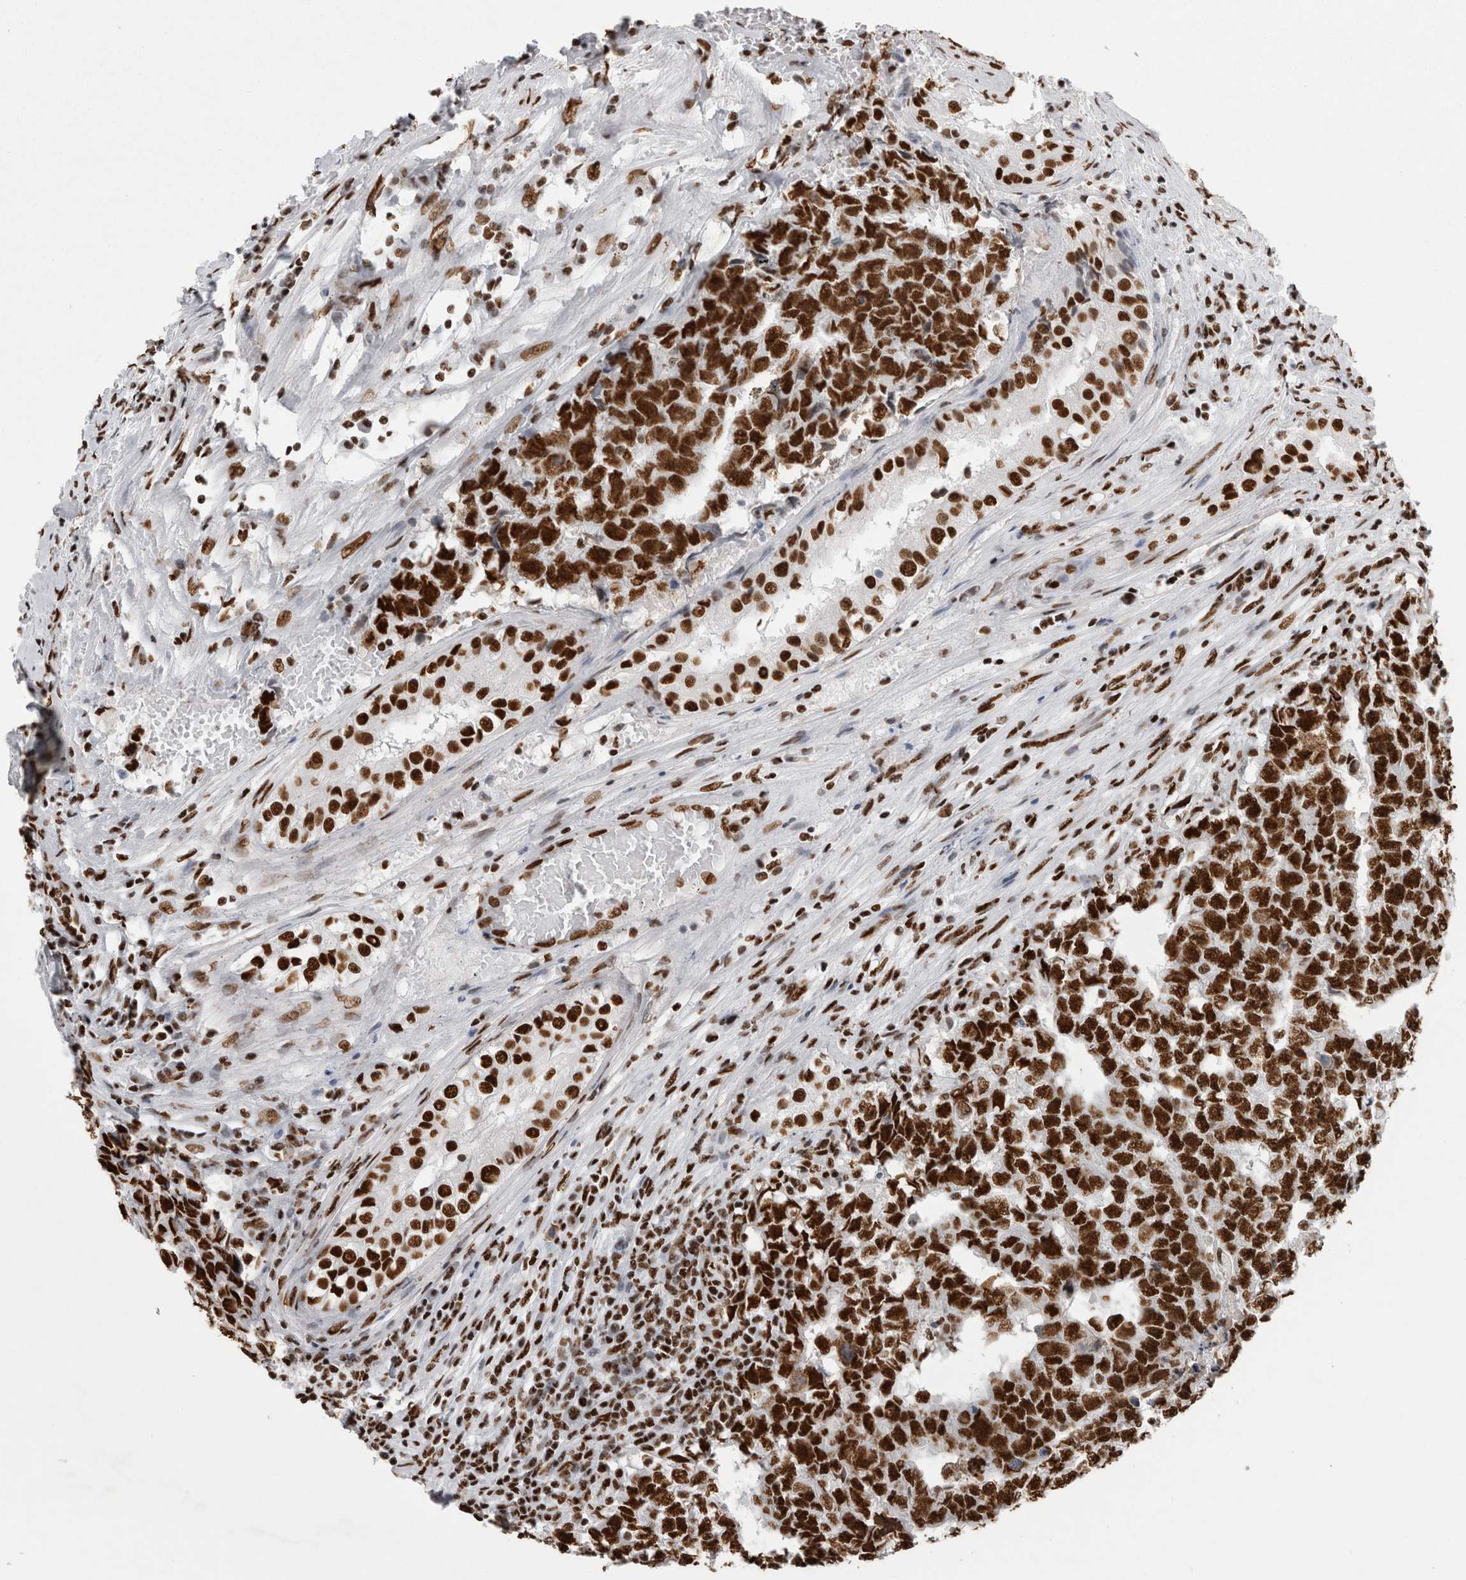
{"staining": {"intensity": "strong", "quantity": ">75%", "location": "nuclear"}, "tissue": "testis cancer", "cell_type": "Tumor cells", "image_type": "cancer", "snomed": [{"axis": "morphology", "description": "Carcinoma, Embryonal, NOS"}, {"axis": "topography", "description": "Testis"}], "caption": "Immunohistochemistry (IHC) histopathology image of neoplastic tissue: human testis cancer stained using immunohistochemistry exhibits high levels of strong protein expression localized specifically in the nuclear of tumor cells, appearing as a nuclear brown color.", "gene": "ALPK3", "patient": {"sex": "male", "age": 25}}